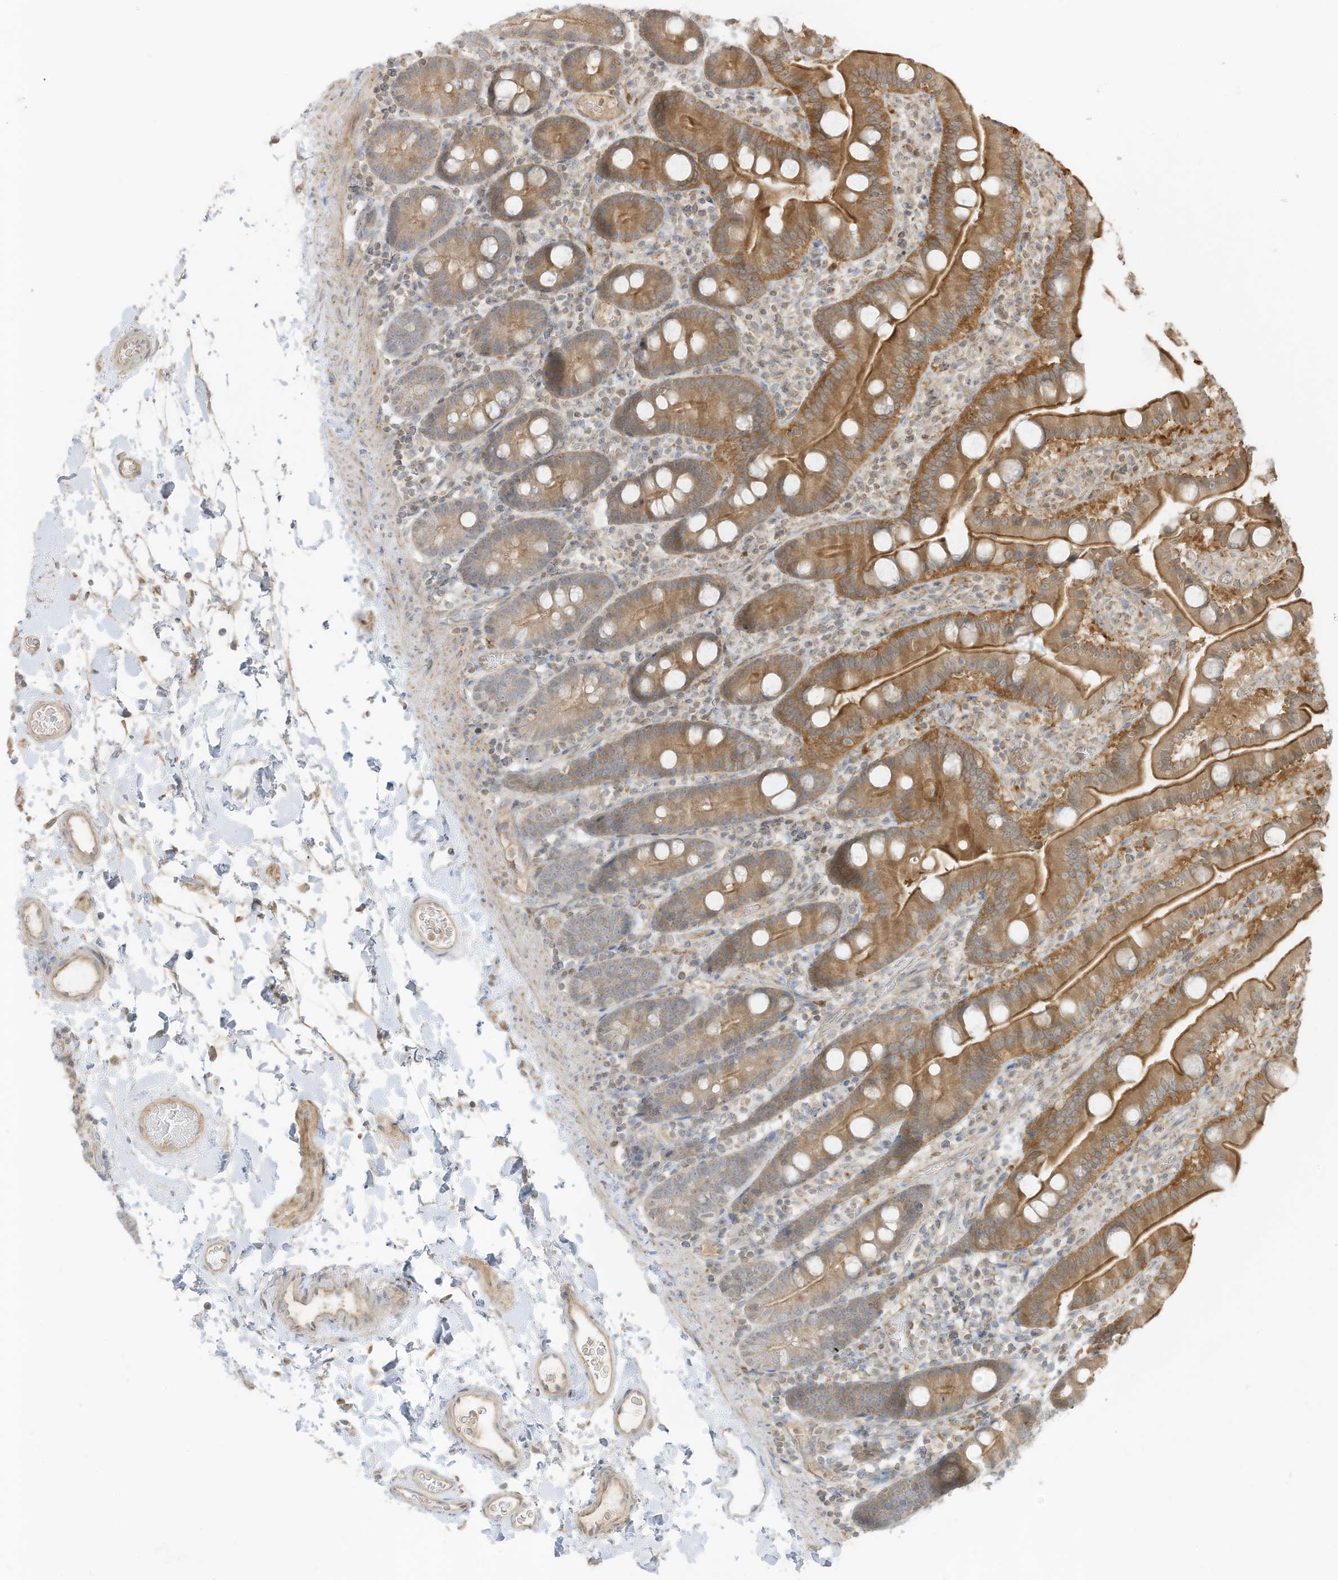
{"staining": {"intensity": "moderate", "quantity": ">75%", "location": "cytoplasmic/membranous"}, "tissue": "duodenum", "cell_type": "Glandular cells", "image_type": "normal", "snomed": [{"axis": "morphology", "description": "Normal tissue, NOS"}, {"axis": "topography", "description": "Duodenum"}], "caption": "DAB (3,3'-diaminobenzidine) immunohistochemical staining of unremarkable duodenum shows moderate cytoplasmic/membranous protein positivity in approximately >75% of glandular cells.", "gene": "SLC25A12", "patient": {"sex": "male", "age": 55}}